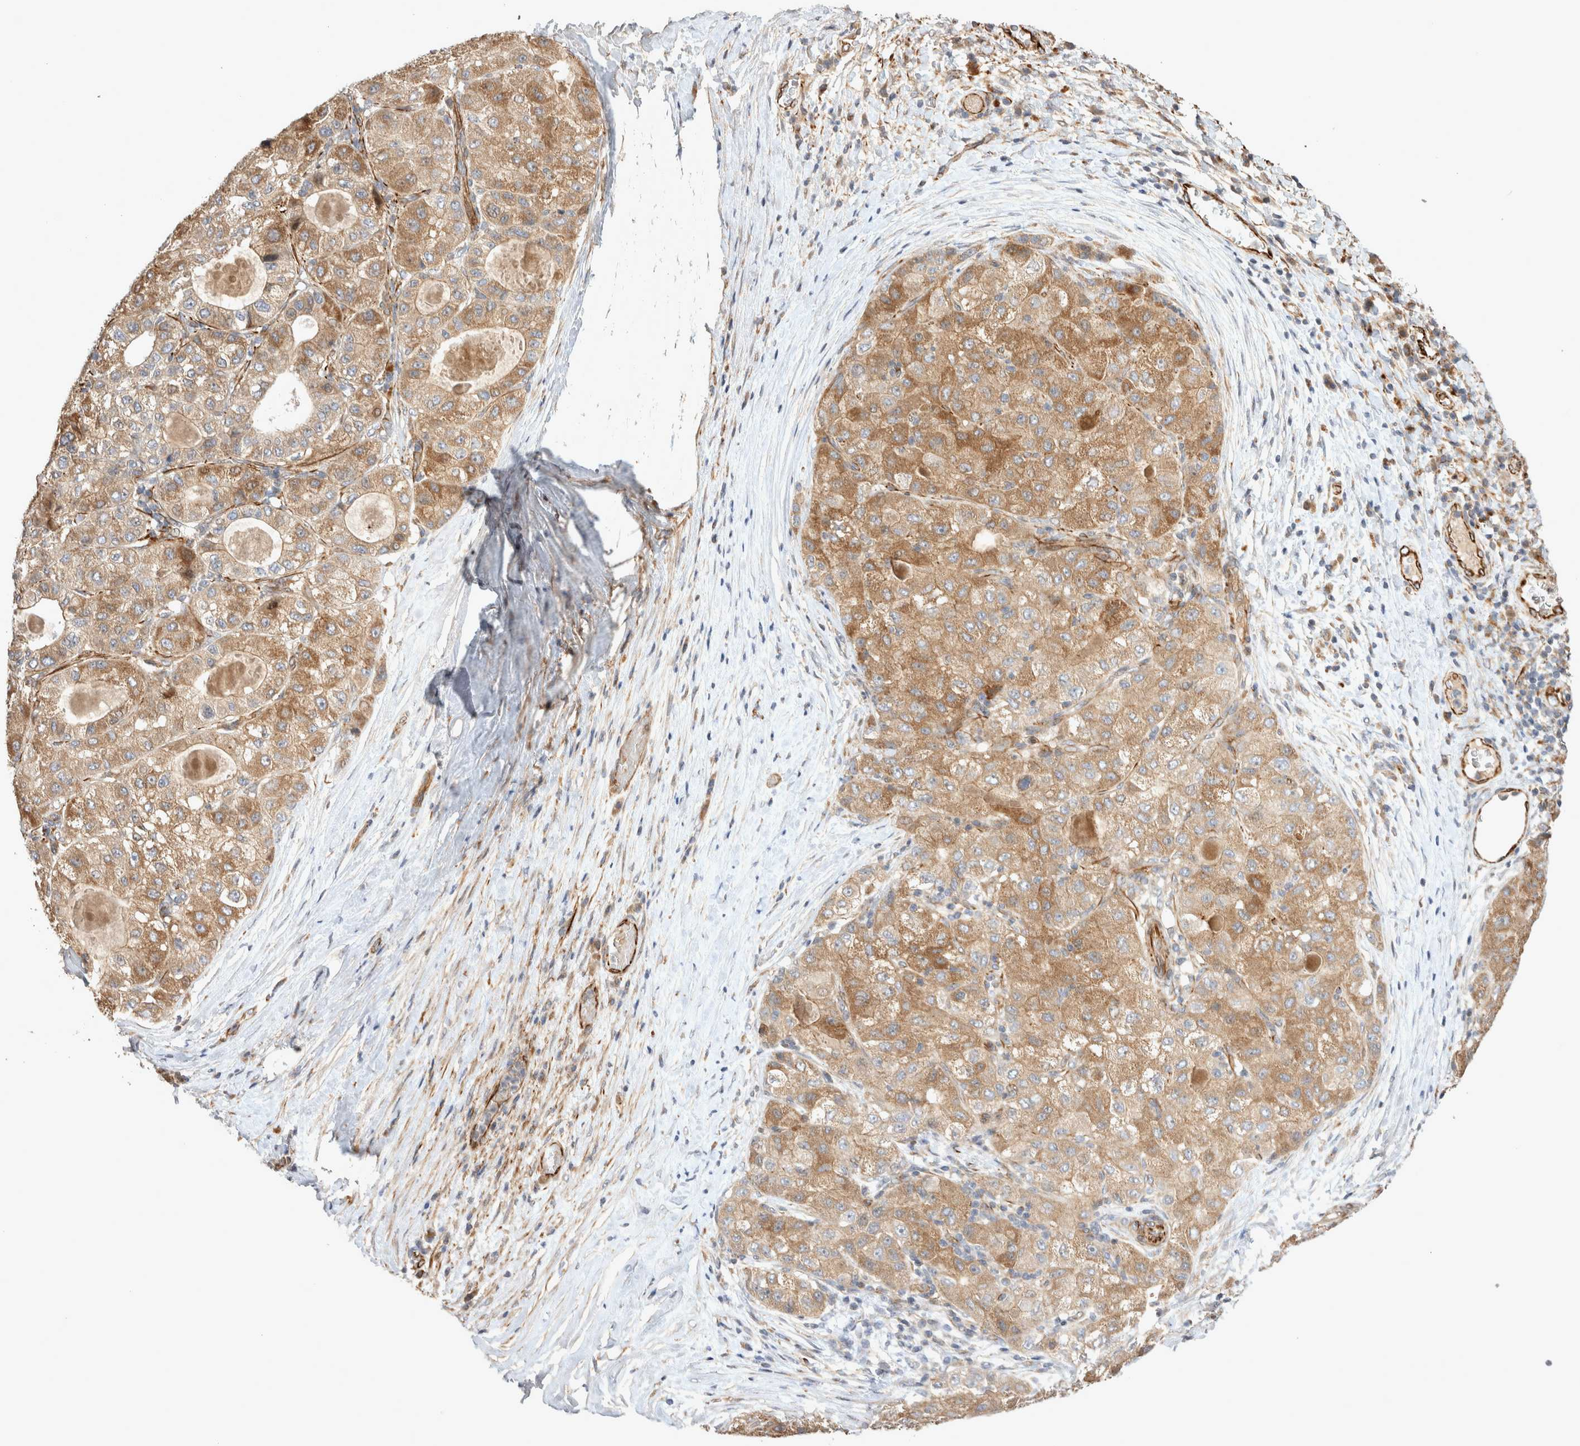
{"staining": {"intensity": "moderate", "quantity": ">75%", "location": "cytoplasmic/membranous"}, "tissue": "liver cancer", "cell_type": "Tumor cells", "image_type": "cancer", "snomed": [{"axis": "morphology", "description": "Carcinoma, Hepatocellular, NOS"}, {"axis": "topography", "description": "Liver"}], "caption": "Immunohistochemical staining of liver cancer (hepatocellular carcinoma) exhibits moderate cytoplasmic/membranous protein positivity in approximately >75% of tumor cells.", "gene": "NMU", "patient": {"sex": "male", "age": 80}}